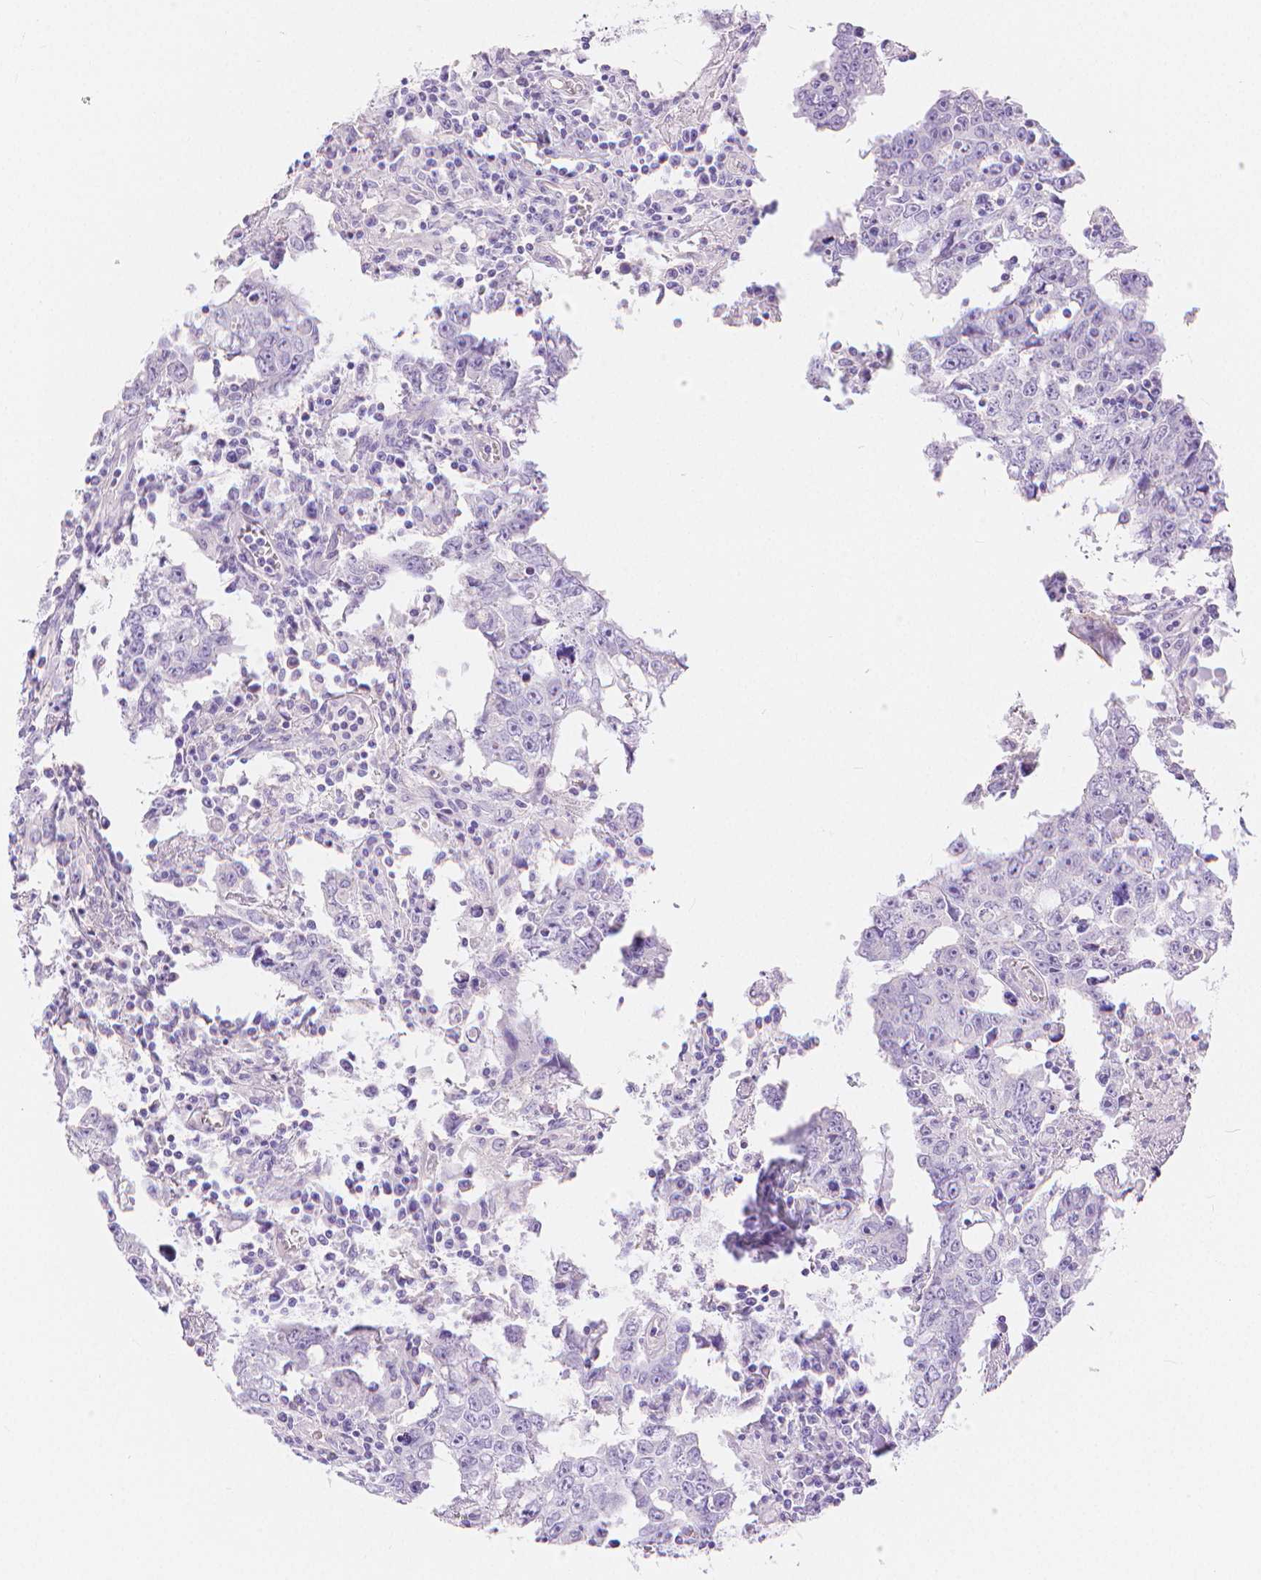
{"staining": {"intensity": "negative", "quantity": "none", "location": "none"}, "tissue": "testis cancer", "cell_type": "Tumor cells", "image_type": "cancer", "snomed": [{"axis": "morphology", "description": "Carcinoma, Embryonal, NOS"}, {"axis": "topography", "description": "Testis"}], "caption": "The image displays no staining of tumor cells in embryonal carcinoma (testis). (DAB immunohistochemistry (IHC) visualized using brightfield microscopy, high magnification).", "gene": "SLC27A5", "patient": {"sex": "male", "age": 22}}